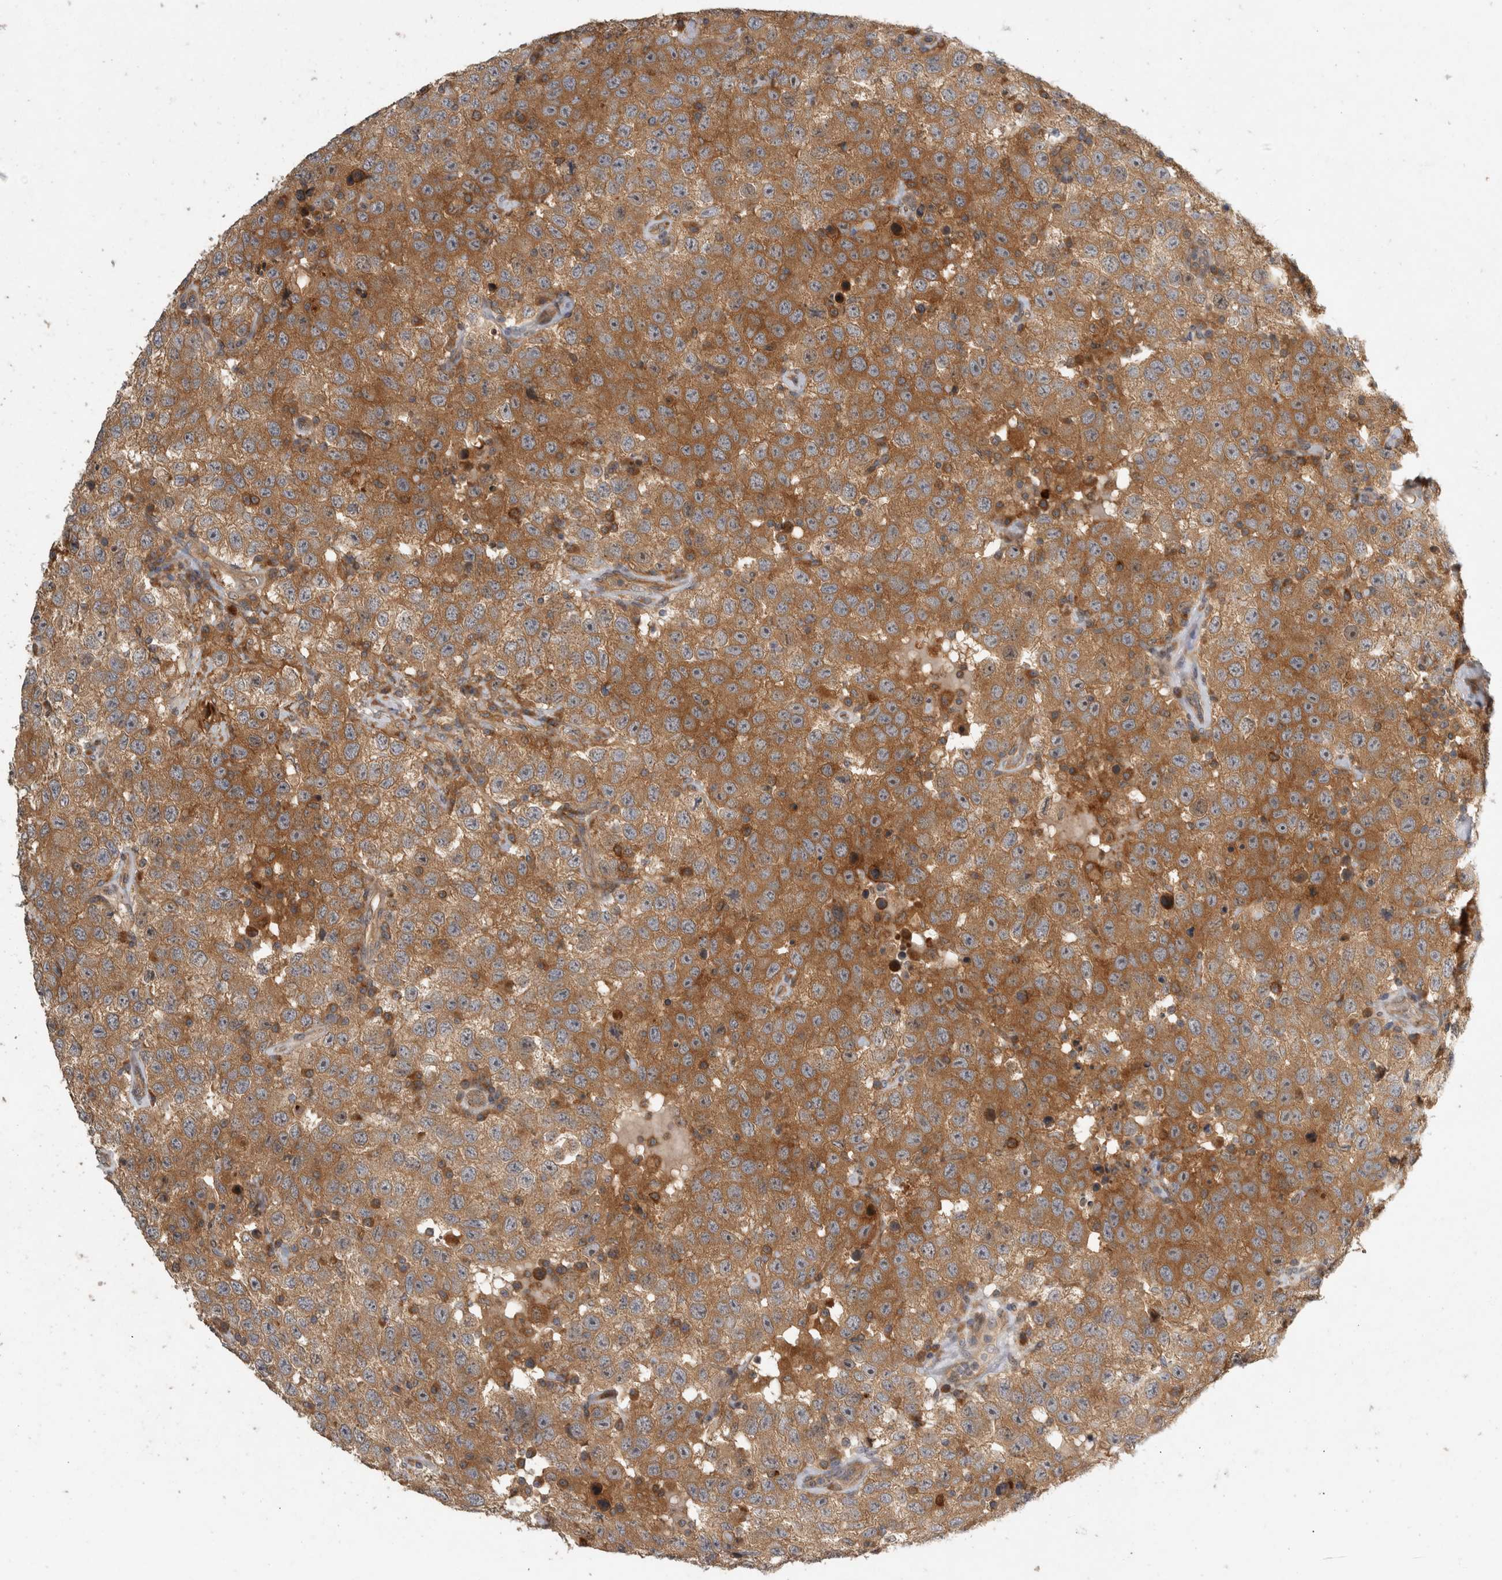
{"staining": {"intensity": "moderate", "quantity": ">75%", "location": "cytoplasmic/membranous"}, "tissue": "testis cancer", "cell_type": "Tumor cells", "image_type": "cancer", "snomed": [{"axis": "morphology", "description": "Seminoma, NOS"}, {"axis": "topography", "description": "Testis"}], "caption": "DAB (3,3'-diaminobenzidine) immunohistochemical staining of human testis seminoma shows moderate cytoplasmic/membranous protein staining in approximately >75% of tumor cells.", "gene": "VEPH1", "patient": {"sex": "male", "age": 41}}